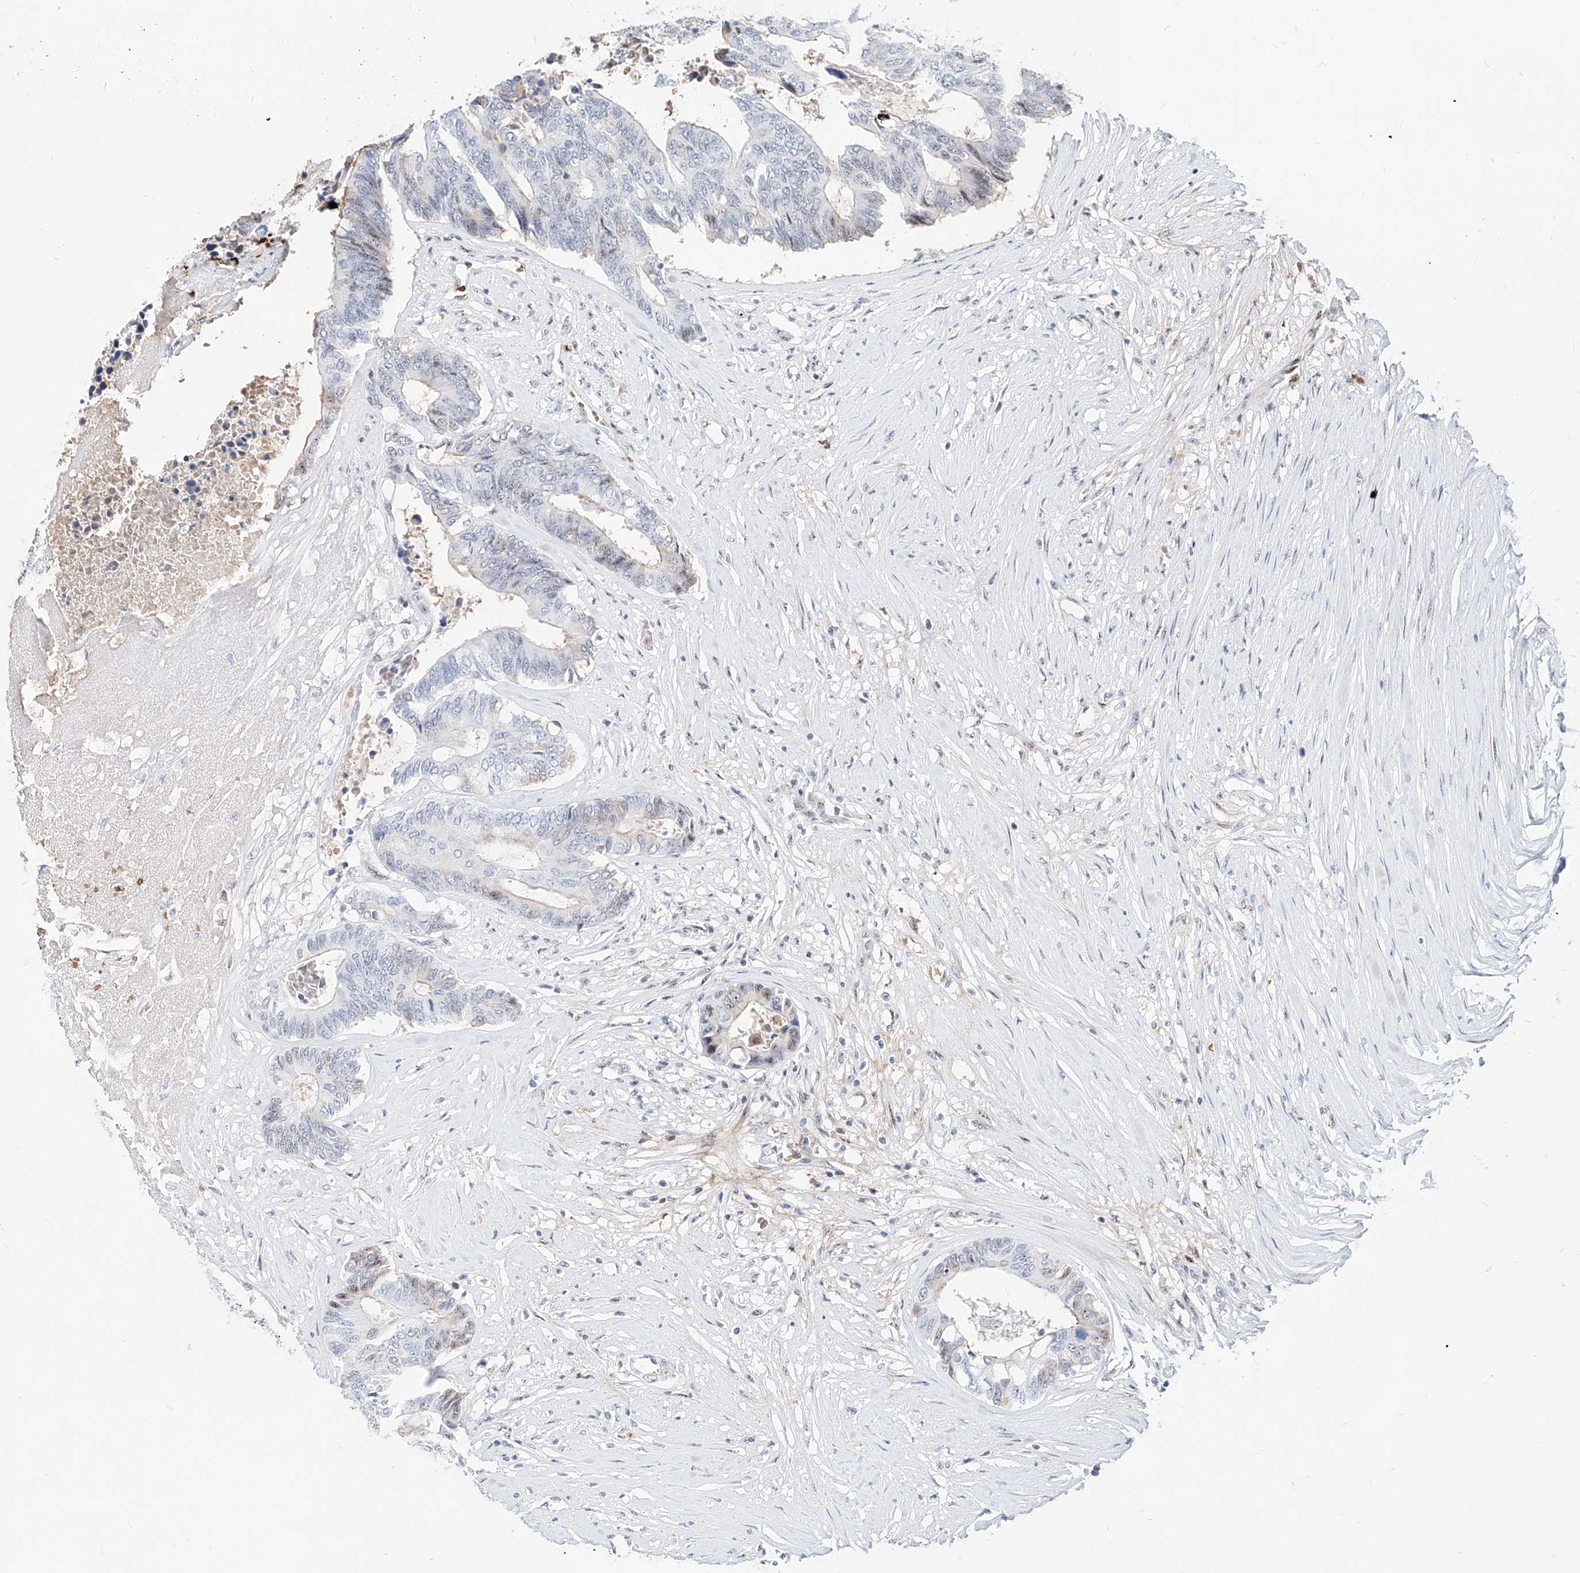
{"staining": {"intensity": "moderate", "quantity": "<25%", "location": "nuclear"}, "tissue": "colorectal cancer", "cell_type": "Tumor cells", "image_type": "cancer", "snomed": [{"axis": "morphology", "description": "Adenocarcinoma, NOS"}, {"axis": "topography", "description": "Rectum"}], "caption": "Tumor cells exhibit low levels of moderate nuclear positivity in approximately <25% of cells in human colorectal cancer (adenocarcinoma). The staining was performed using DAB, with brown indicating positive protein expression. Nuclei are stained blue with hematoxylin.", "gene": "ZFP42", "patient": {"sex": "male", "age": 63}}